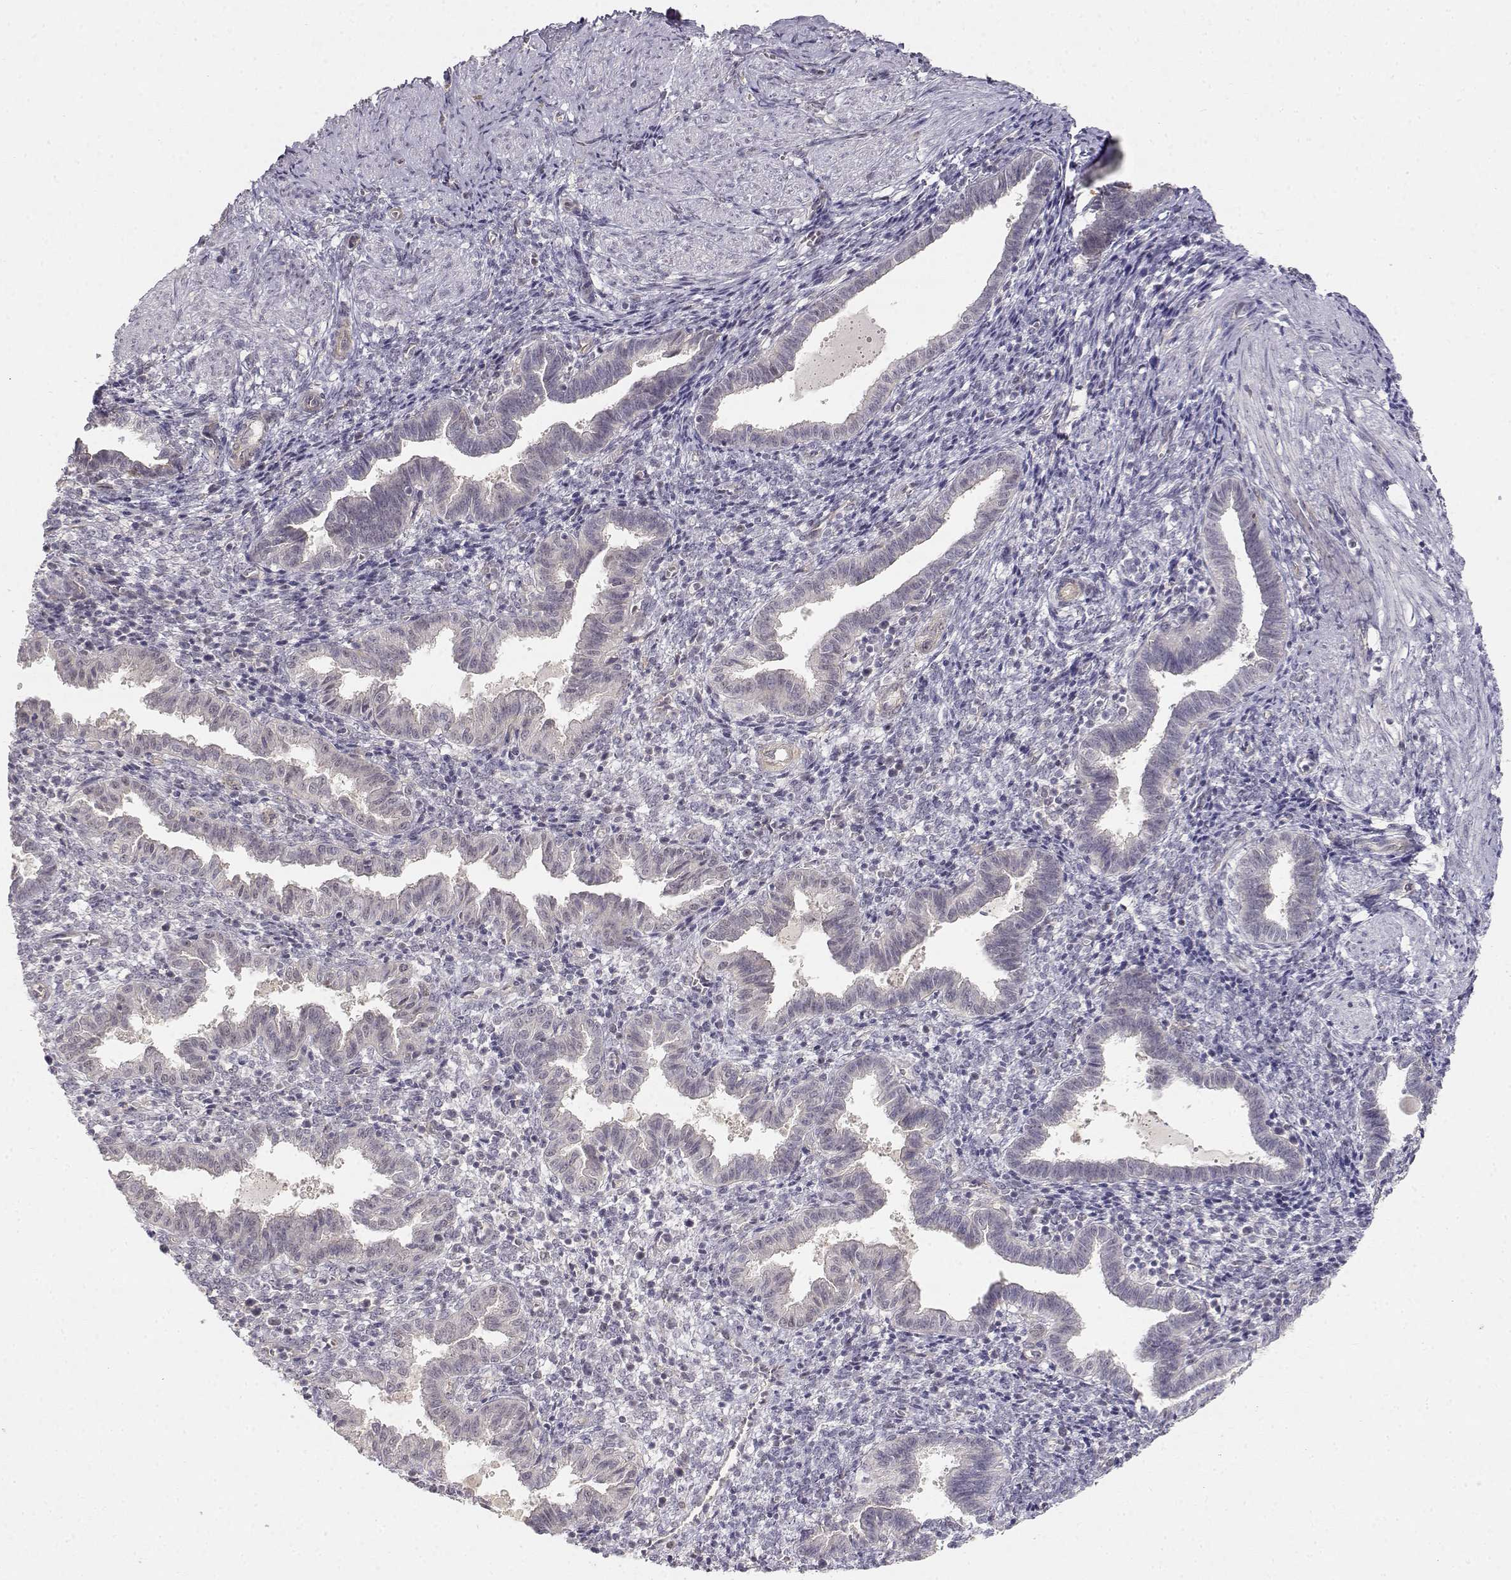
{"staining": {"intensity": "negative", "quantity": "none", "location": "none"}, "tissue": "endometrium", "cell_type": "Cells in endometrial stroma", "image_type": "normal", "snomed": [{"axis": "morphology", "description": "Normal tissue, NOS"}, {"axis": "topography", "description": "Endometrium"}], "caption": "This is a image of immunohistochemistry staining of normal endometrium, which shows no staining in cells in endometrial stroma. (DAB (3,3'-diaminobenzidine) immunohistochemistry (IHC), high magnification).", "gene": "EAF2", "patient": {"sex": "female", "age": 37}}